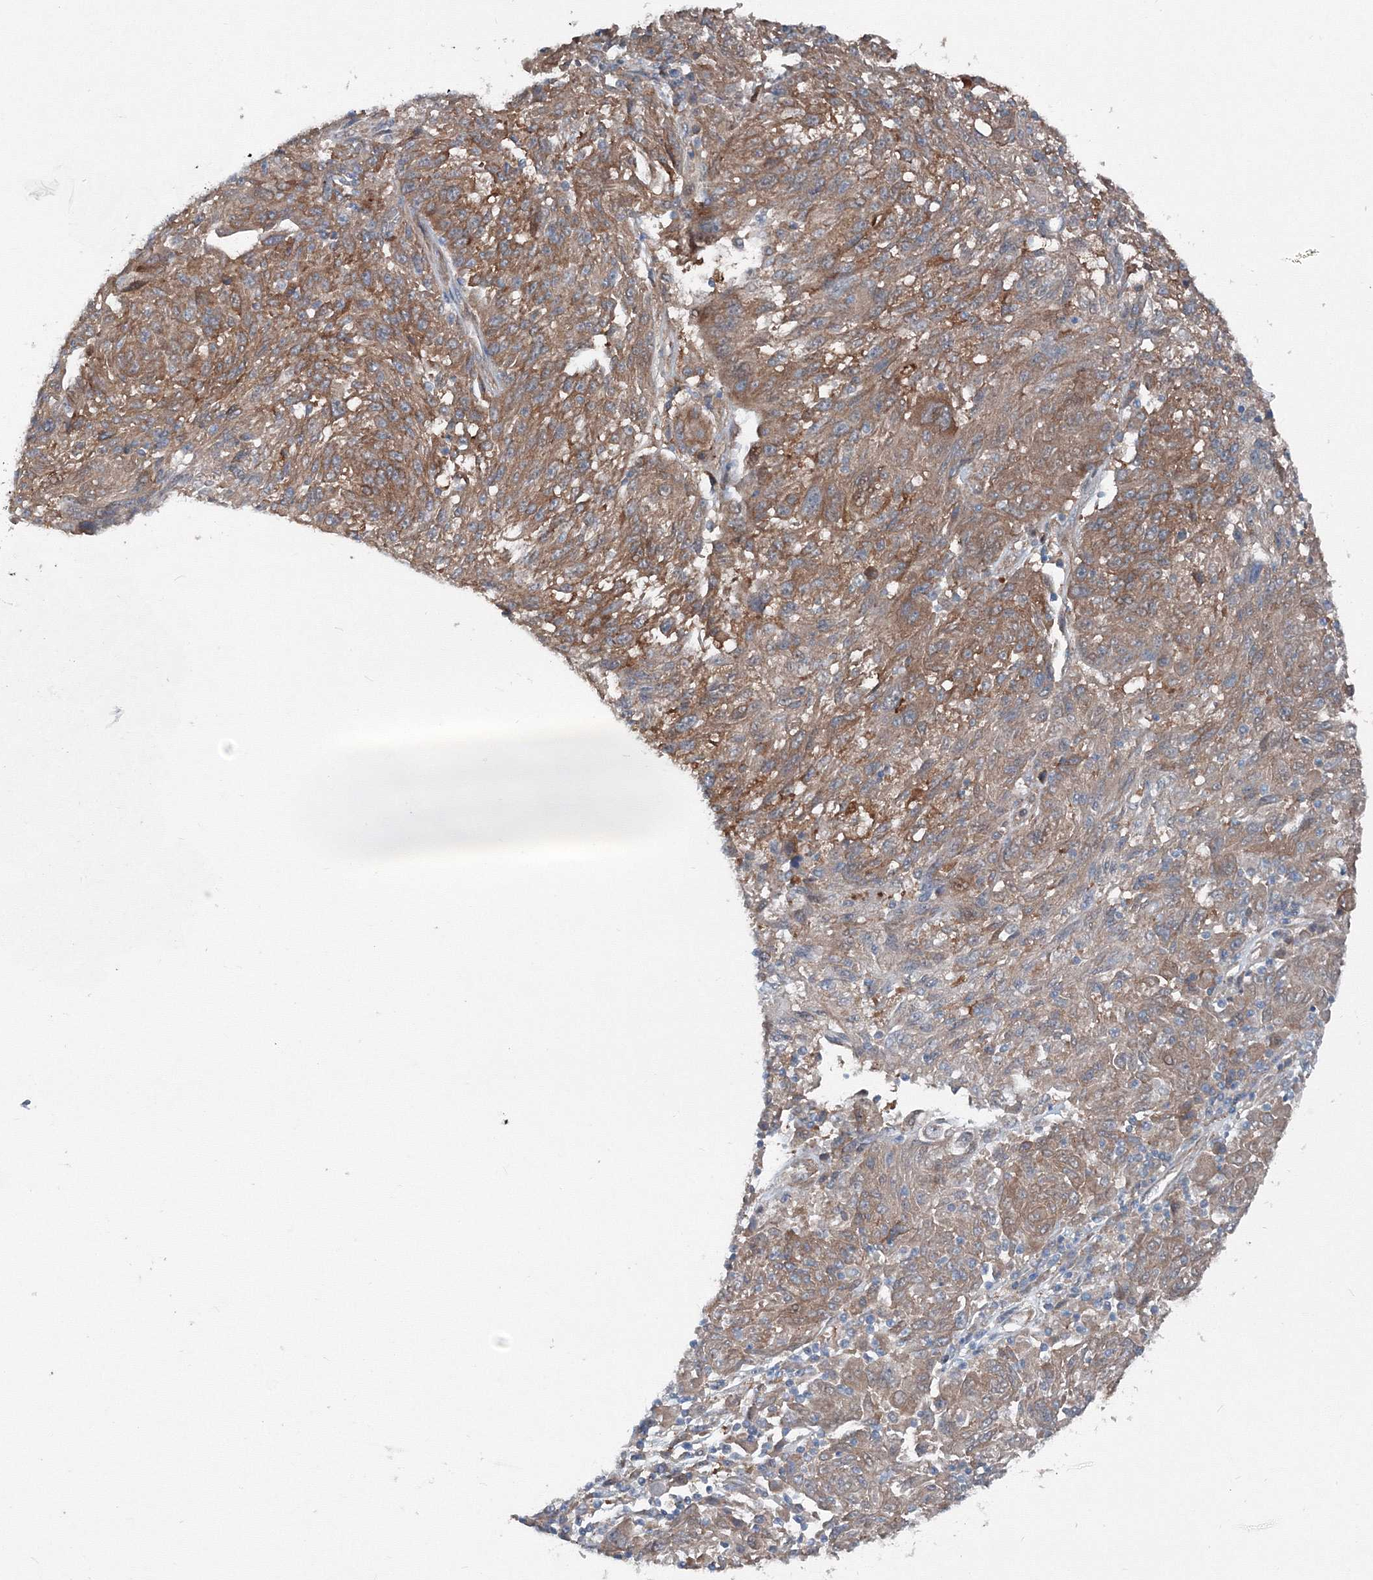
{"staining": {"intensity": "moderate", "quantity": ">75%", "location": "cytoplasmic/membranous"}, "tissue": "melanoma", "cell_type": "Tumor cells", "image_type": "cancer", "snomed": [{"axis": "morphology", "description": "Malignant melanoma, NOS"}, {"axis": "topography", "description": "Skin"}], "caption": "Brown immunohistochemical staining in malignant melanoma displays moderate cytoplasmic/membranous staining in about >75% of tumor cells.", "gene": "TPRKB", "patient": {"sex": "male", "age": 53}}